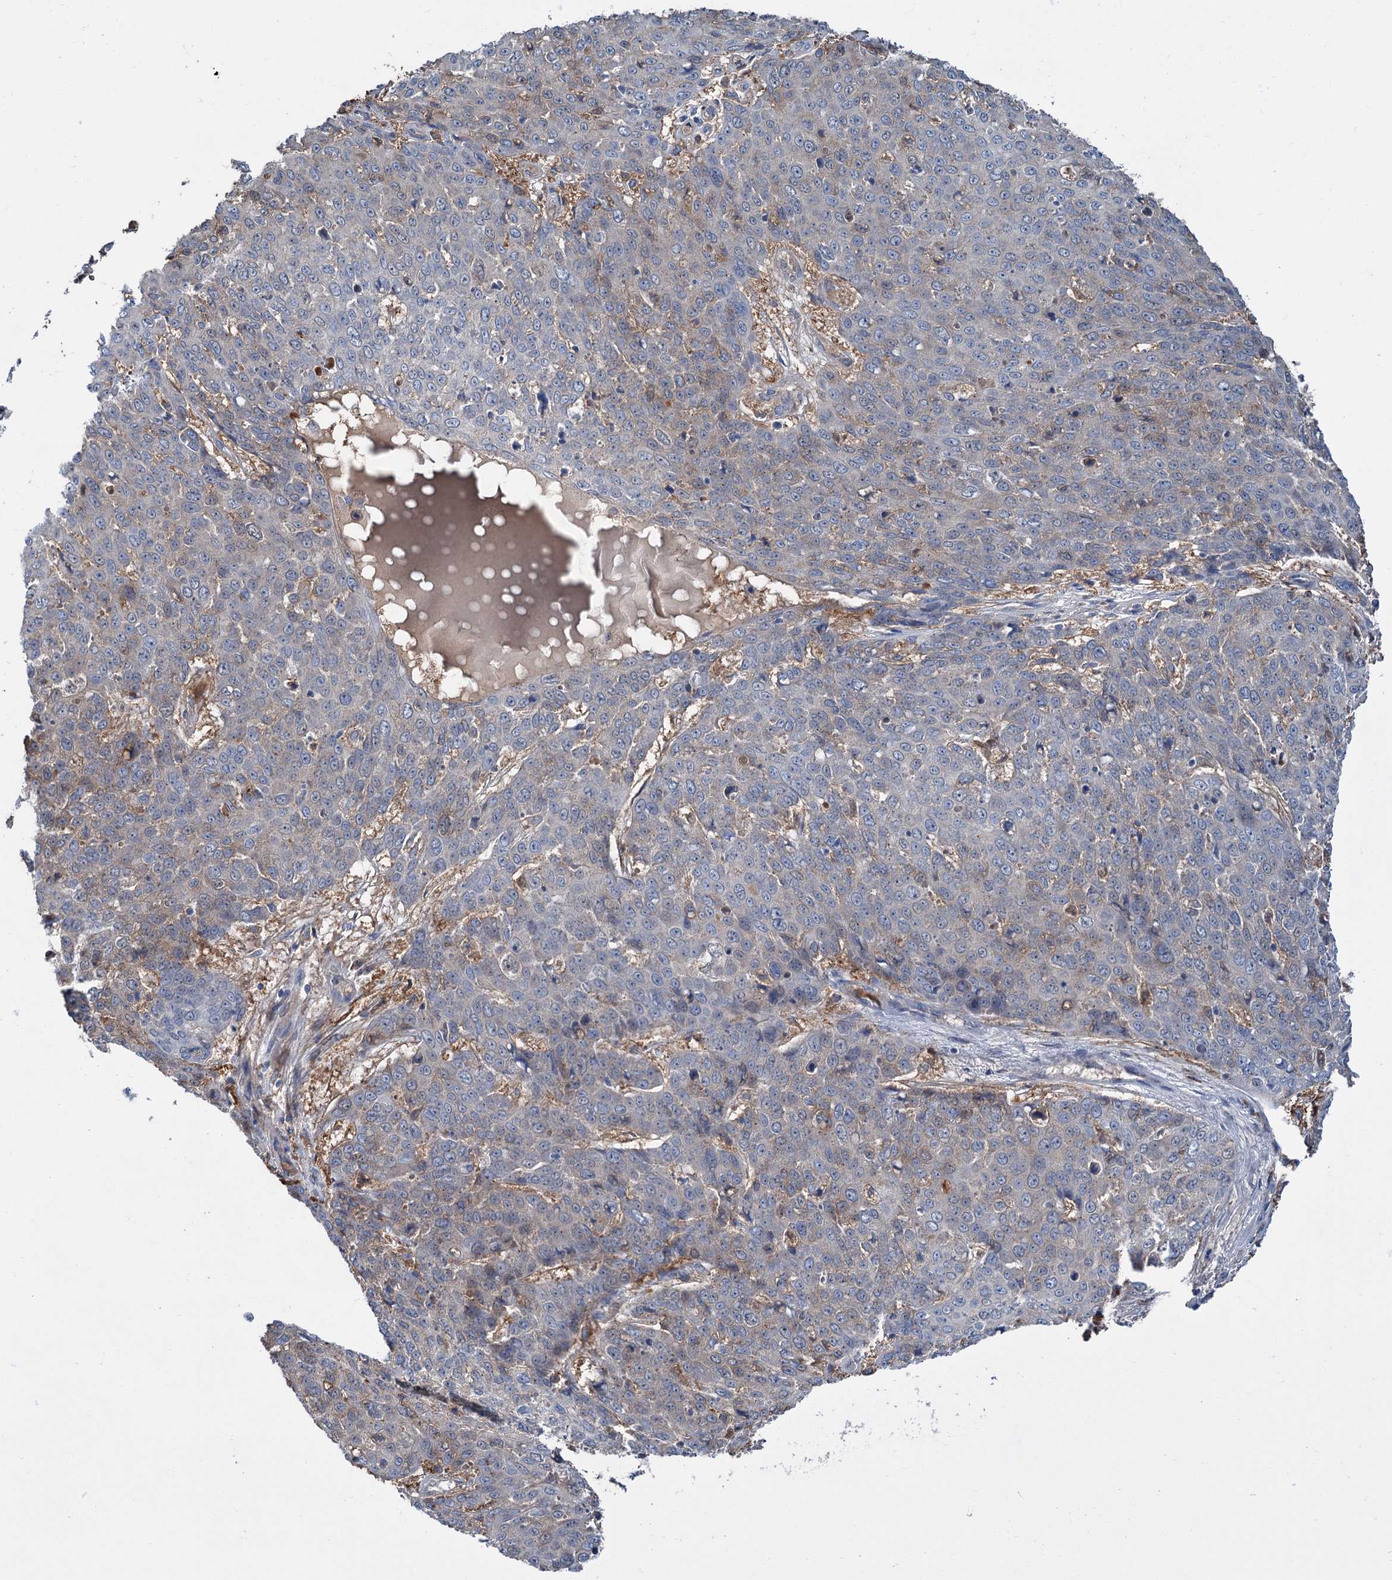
{"staining": {"intensity": "weak", "quantity": "<25%", "location": "cytoplasmic/membranous"}, "tissue": "skin cancer", "cell_type": "Tumor cells", "image_type": "cancer", "snomed": [{"axis": "morphology", "description": "Squamous cell carcinoma, NOS"}, {"axis": "topography", "description": "Skin"}], "caption": "The histopathology image displays no significant staining in tumor cells of skin squamous cell carcinoma. (DAB (3,3'-diaminobenzidine) immunohistochemistry (IHC) with hematoxylin counter stain).", "gene": "LPIN1", "patient": {"sex": "male", "age": 71}}